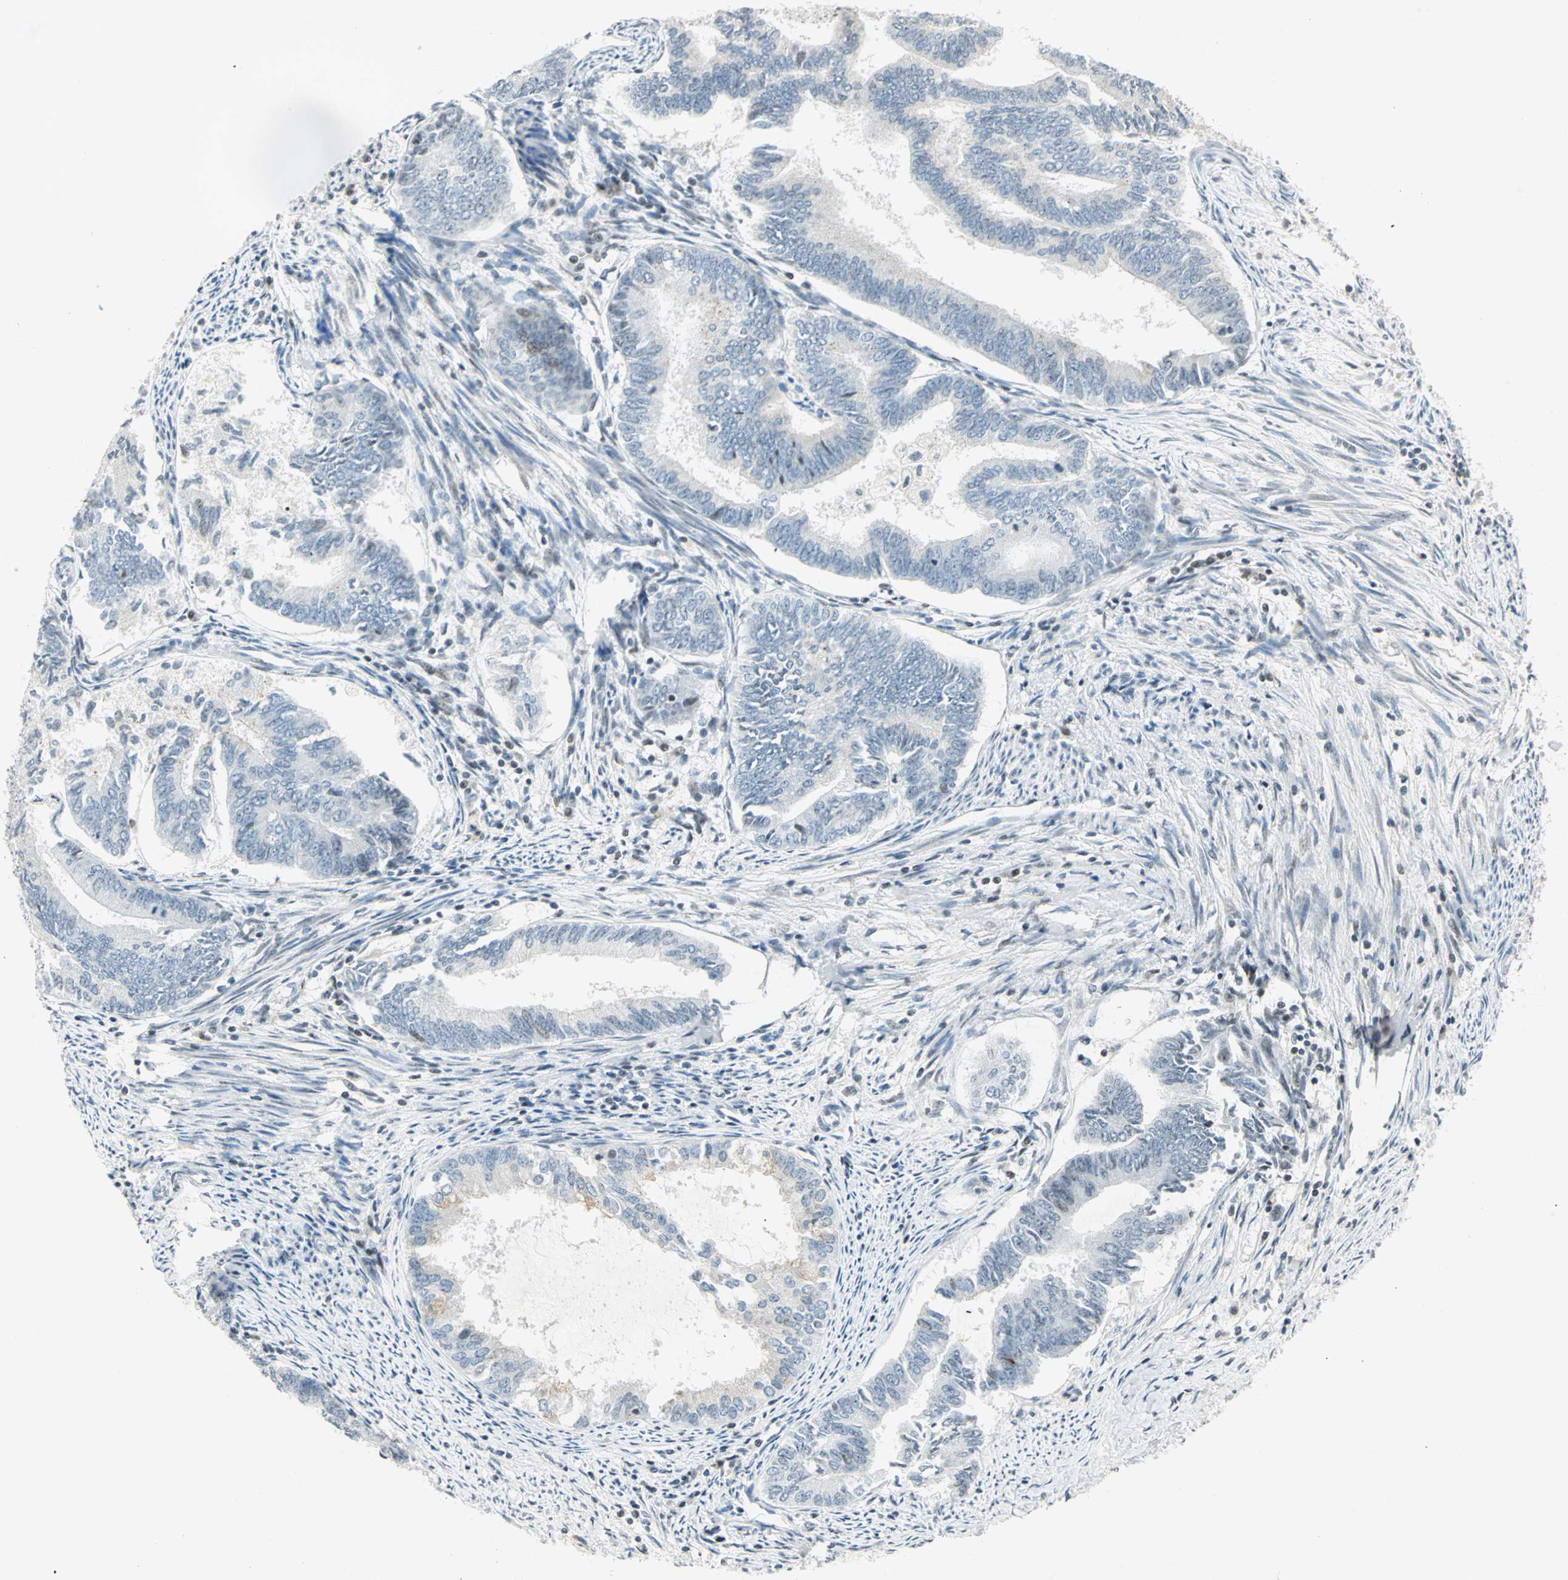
{"staining": {"intensity": "weak", "quantity": "<25%", "location": "nuclear"}, "tissue": "endometrial cancer", "cell_type": "Tumor cells", "image_type": "cancer", "snomed": [{"axis": "morphology", "description": "Adenocarcinoma, NOS"}, {"axis": "topography", "description": "Endometrium"}], "caption": "Protein analysis of endometrial adenocarcinoma reveals no significant expression in tumor cells. The staining is performed using DAB (3,3'-diaminobenzidine) brown chromogen with nuclei counter-stained in using hematoxylin.", "gene": "SMAD3", "patient": {"sex": "female", "age": 86}}